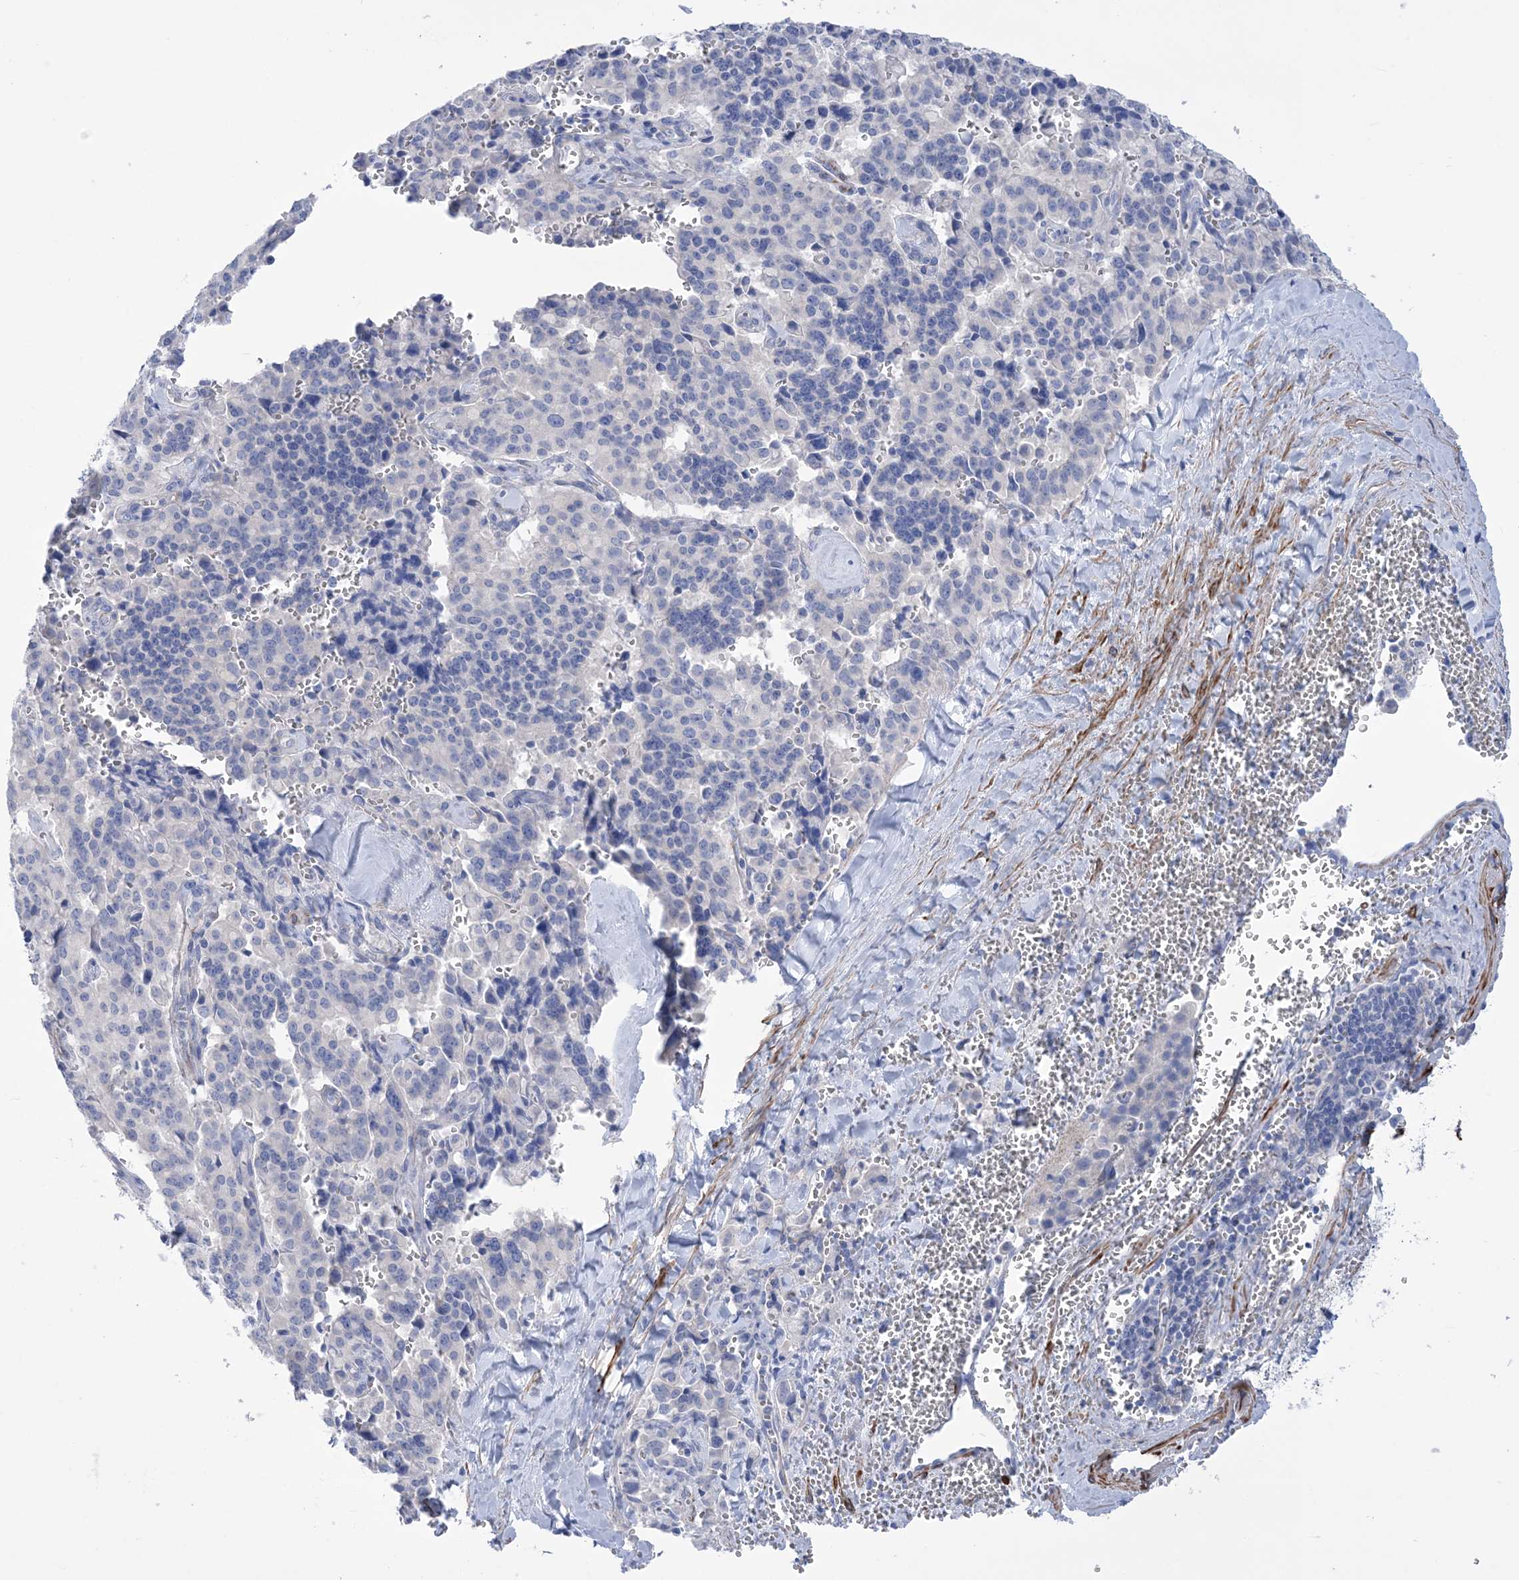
{"staining": {"intensity": "negative", "quantity": "none", "location": "none"}, "tissue": "pancreatic cancer", "cell_type": "Tumor cells", "image_type": "cancer", "snomed": [{"axis": "morphology", "description": "Adenocarcinoma, NOS"}, {"axis": "topography", "description": "Pancreas"}], "caption": "Histopathology image shows no significant protein staining in tumor cells of adenocarcinoma (pancreatic). (Immunohistochemistry, brightfield microscopy, high magnification).", "gene": "WDR74", "patient": {"sex": "male", "age": 65}}